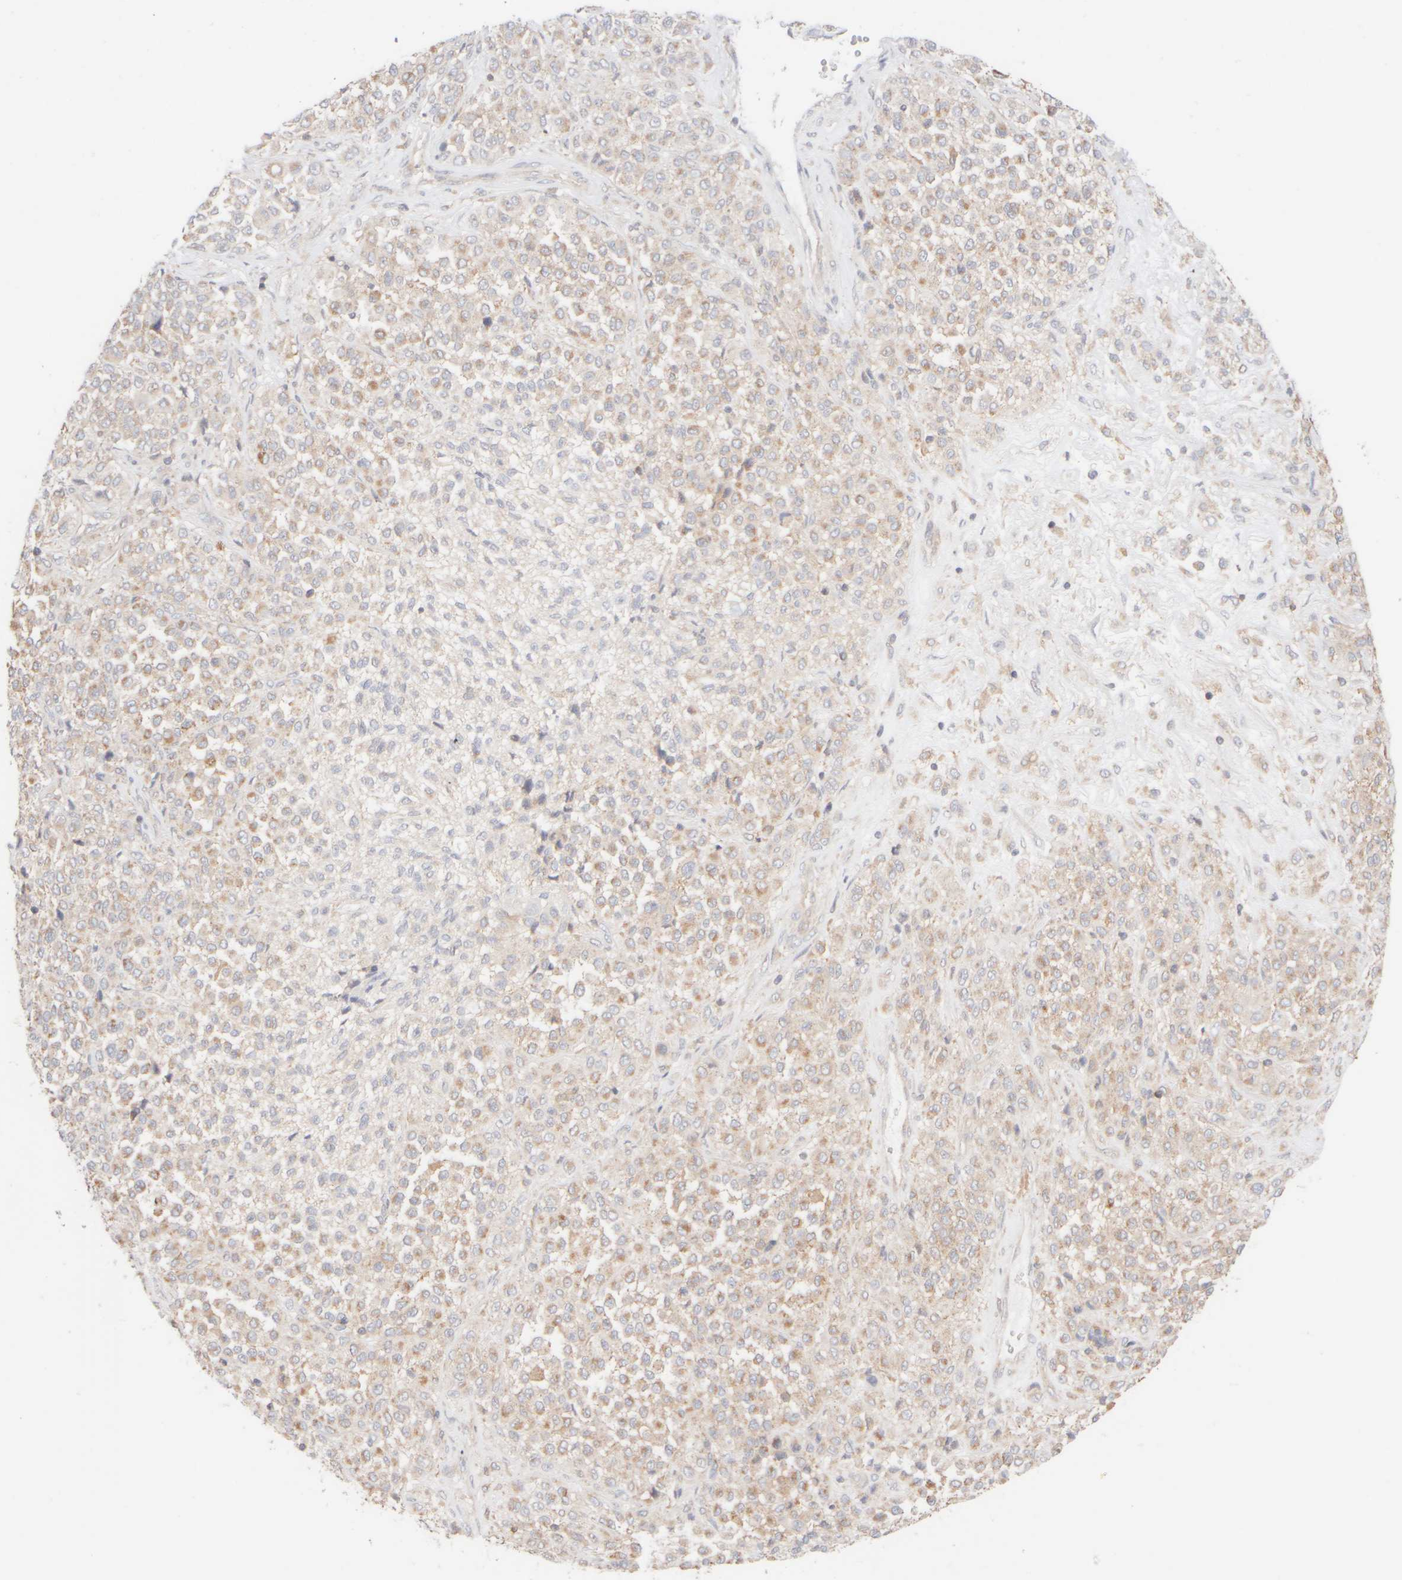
{"staining": {"intensity": "weak", "quantity": "25%-75%", "location": "cytoplasmic/membranous"}, "tissue": "melanoma", "cell_type": "Tumor cells", "image_type": "cancer", "snomed": [{"axis": "morphology", "description": "Malignant melanoma, Metastatic site"}, {"axis": "topography", "description": "Pancreas"}], "caption": "Malignant melanoma (metastatic site) stained for a protein (brown) demonstrates weak cytoplasmic/membranous positive expression in approximately 25%-75% of tumor cells.", "gene": "RABEP1", "patient": {"sex": "female", "age": 30}}